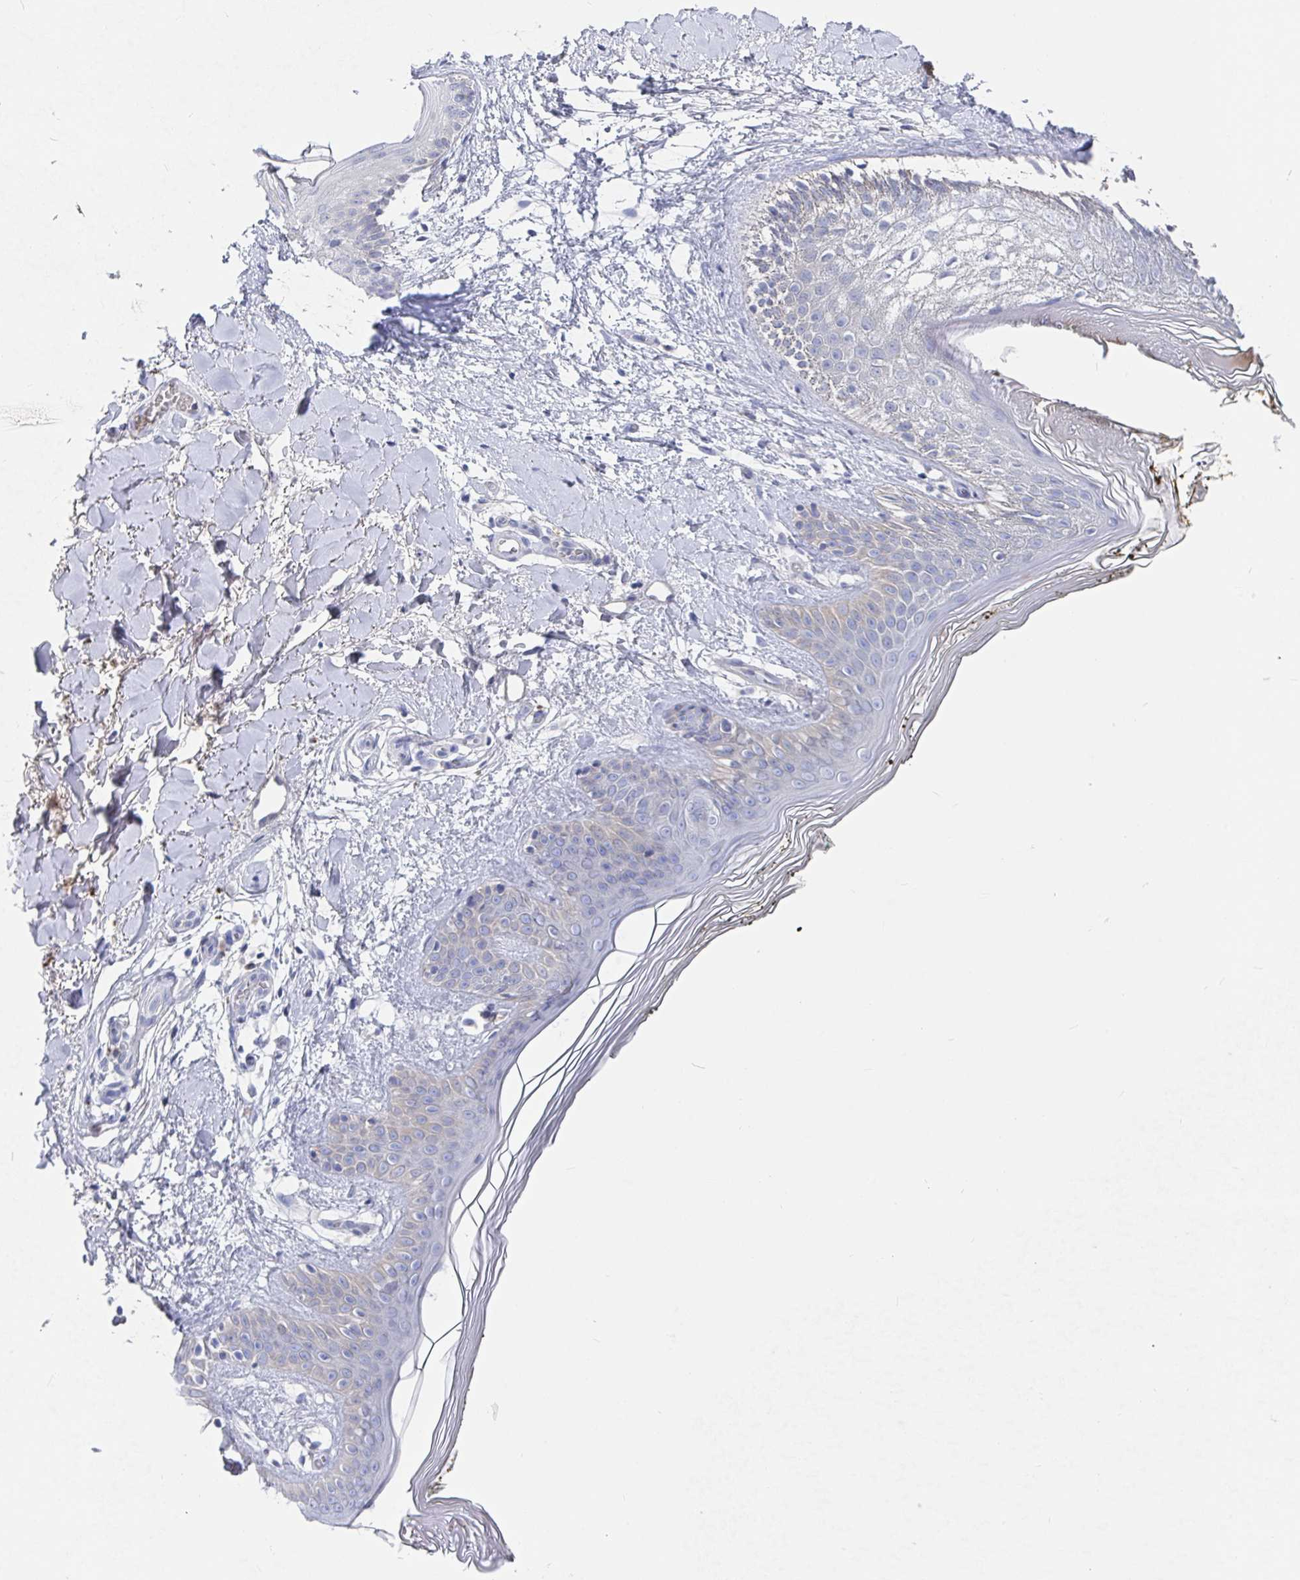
{"staining": {"intensity": "negative", "quantity": "none", "location": "none"}, "tissue": "skin", "cell_type": "Fibroblasts", "image_type": "normal", "snomed": [{"axis": "morphology", "description": "Normal tissue, NOS"}, {"axis": "topography", "description": "Skin"}], "caption": "This is an IHC image of unremarkable human skin. There is no positivity in fibroblasts.", "gene": "GPR148", "patient": {"sex": "female", "age": 34}}